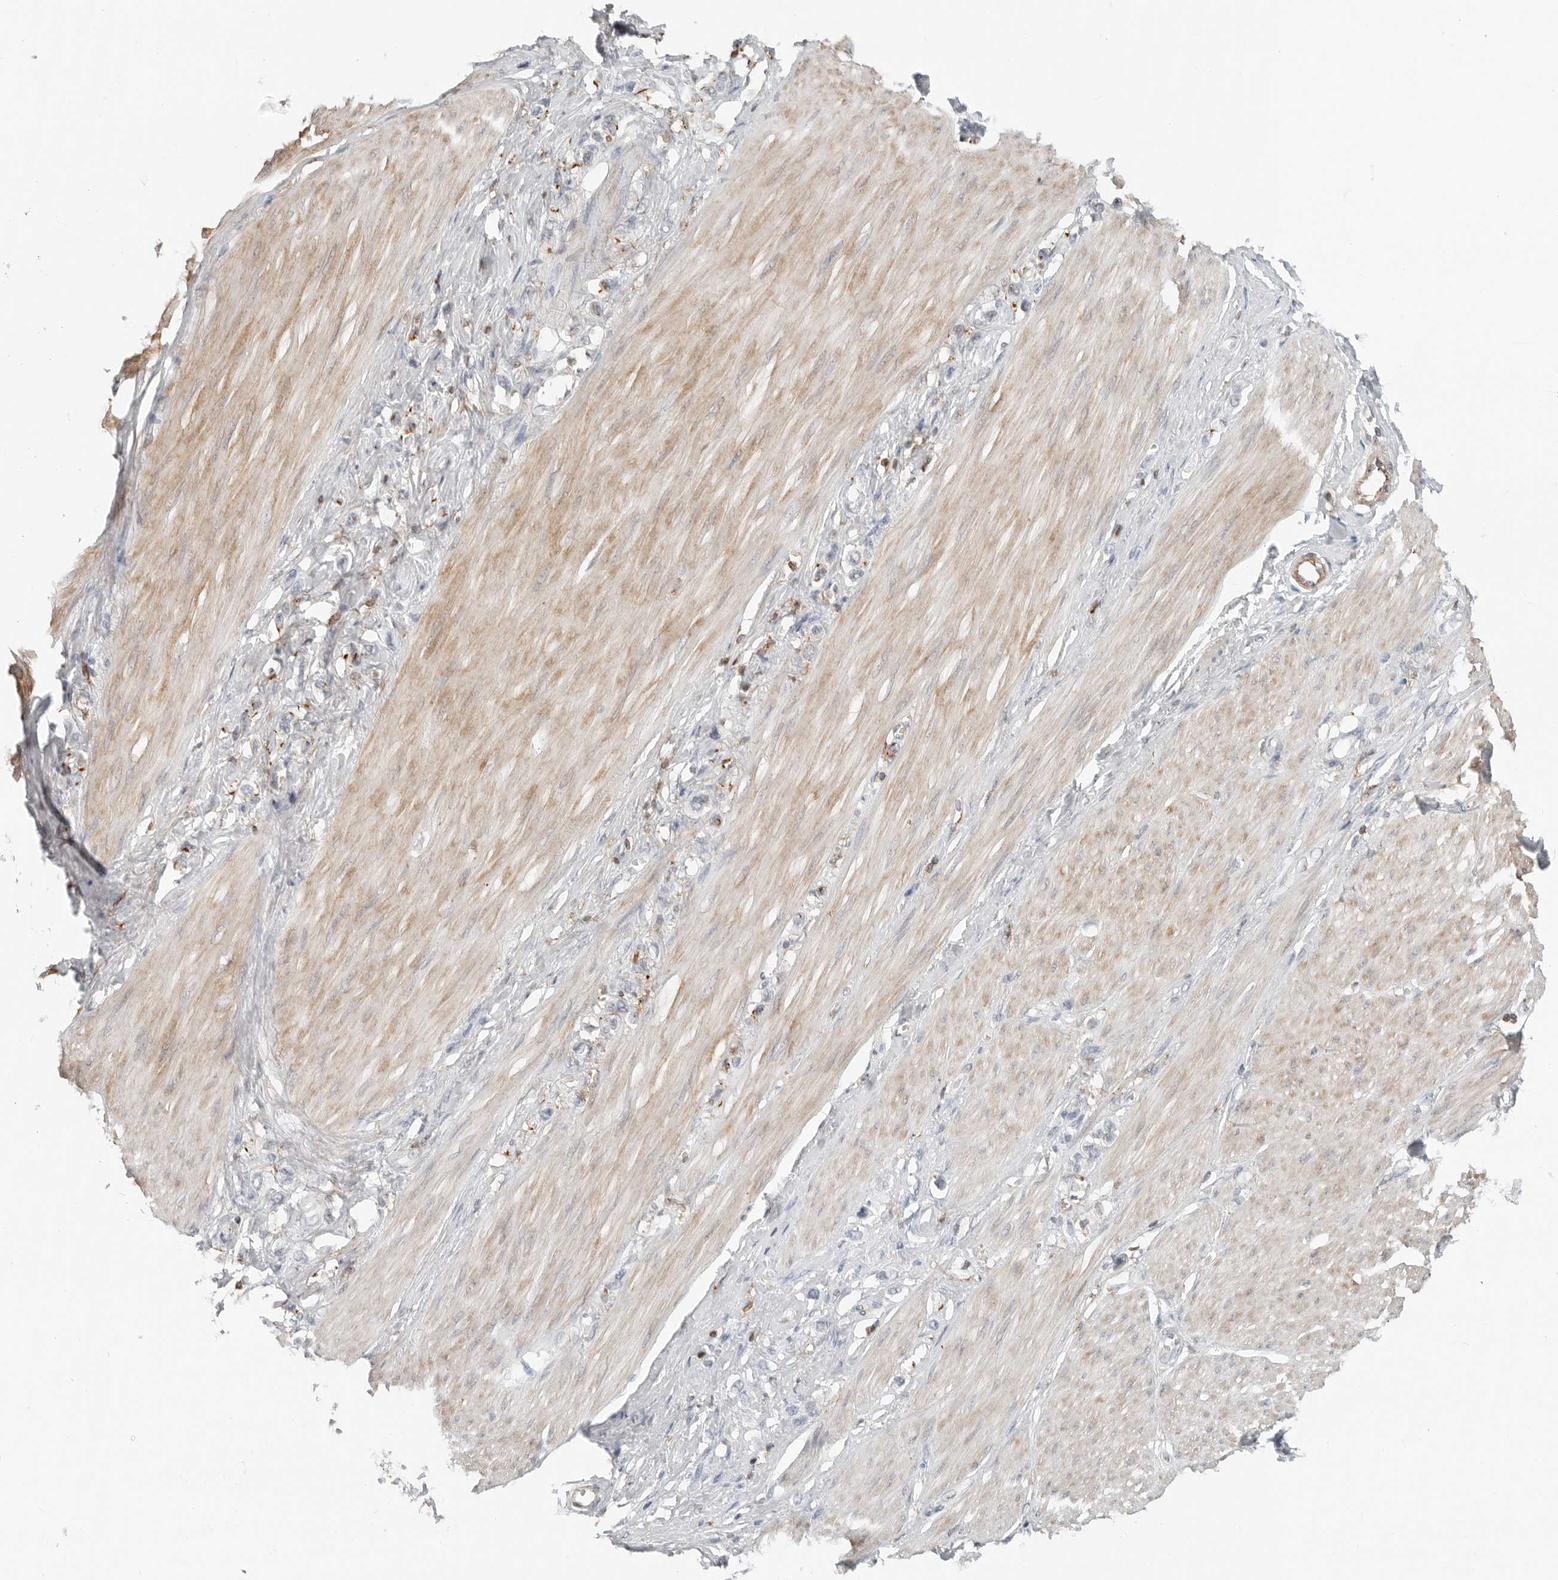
{"staining": {"intensity": "negative", "quantity": "none", "location": "none"}, "tissue": "stomach cancer", "cell_type": "Tumor cells", "image_type": "cancer", "snomed": [{"axis": "morphology", "description": "Adenocarcinoma, NOS"}, {"axis": "topography", "description": "Stomach"}], "caption": "Human stomach cancer (adenocarcinoma) stained for a protein using immunohistochemistry exhibits no positivity in tumor cells.", "gene": "LEFTY2", "patient": {"sex": "female", "age": 65}}